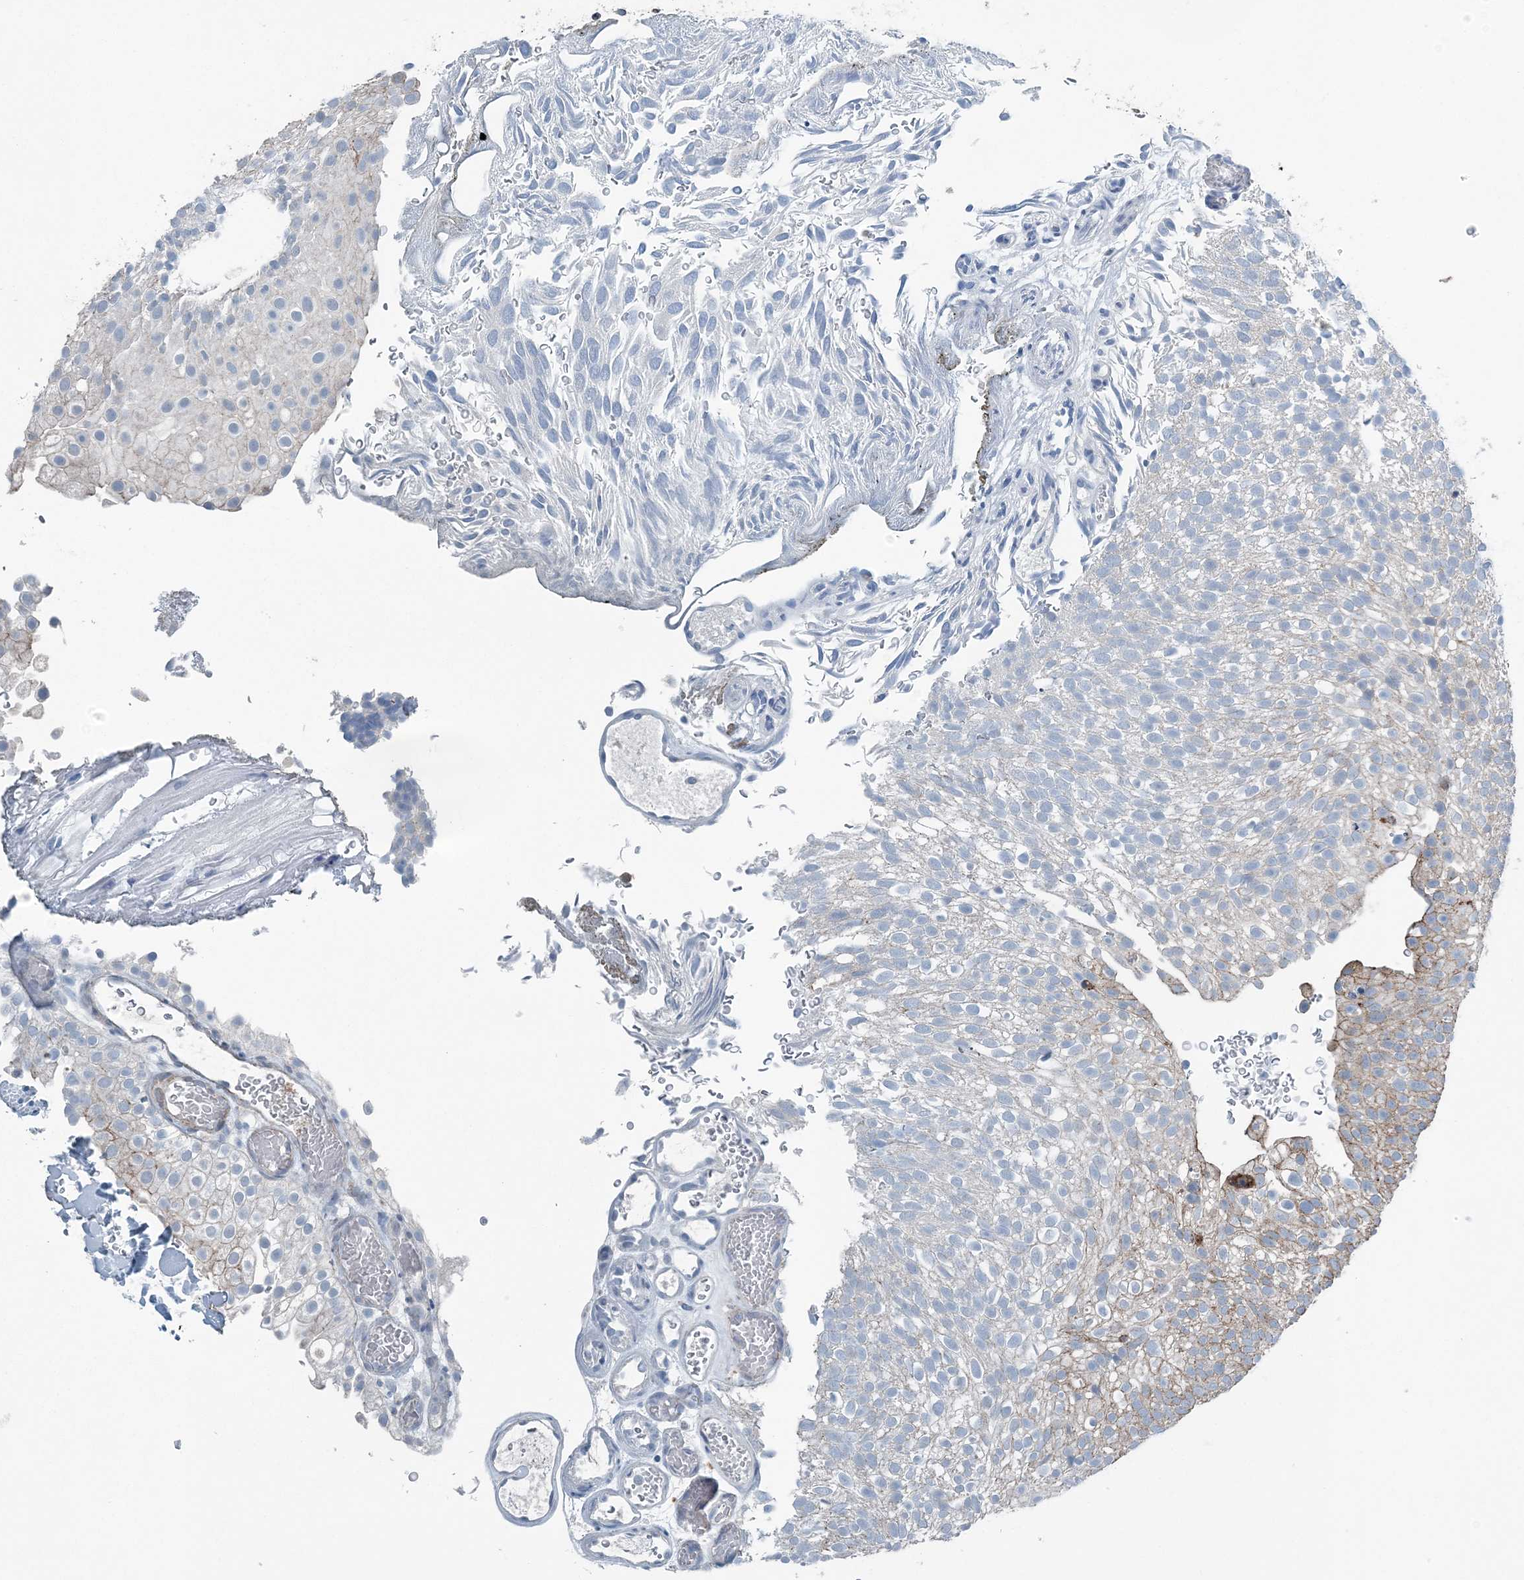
{"staining": {"intensity": "negative", "quantity": "none", "location": "none"}, "tissue": "urothelial cancer", "cell_type": "Tumor cells", "image_type": "cancer", "snomed": [{"axis": "morphology", "description": "Urothelial carcinoma, Low grade"}, {"axis": "topography", "description": "Urinary bladder"}], "caption": "Immunohistochemistry photomicrograph of urothelial cancer stained for a protein (brown), which demonstrates no expression in tumor cells. (DAB immunohistochemistry (IHC) with hematoxylin counter stain).", "gene": "CFL1", "patient": {"sex": "male", "age": 78}}